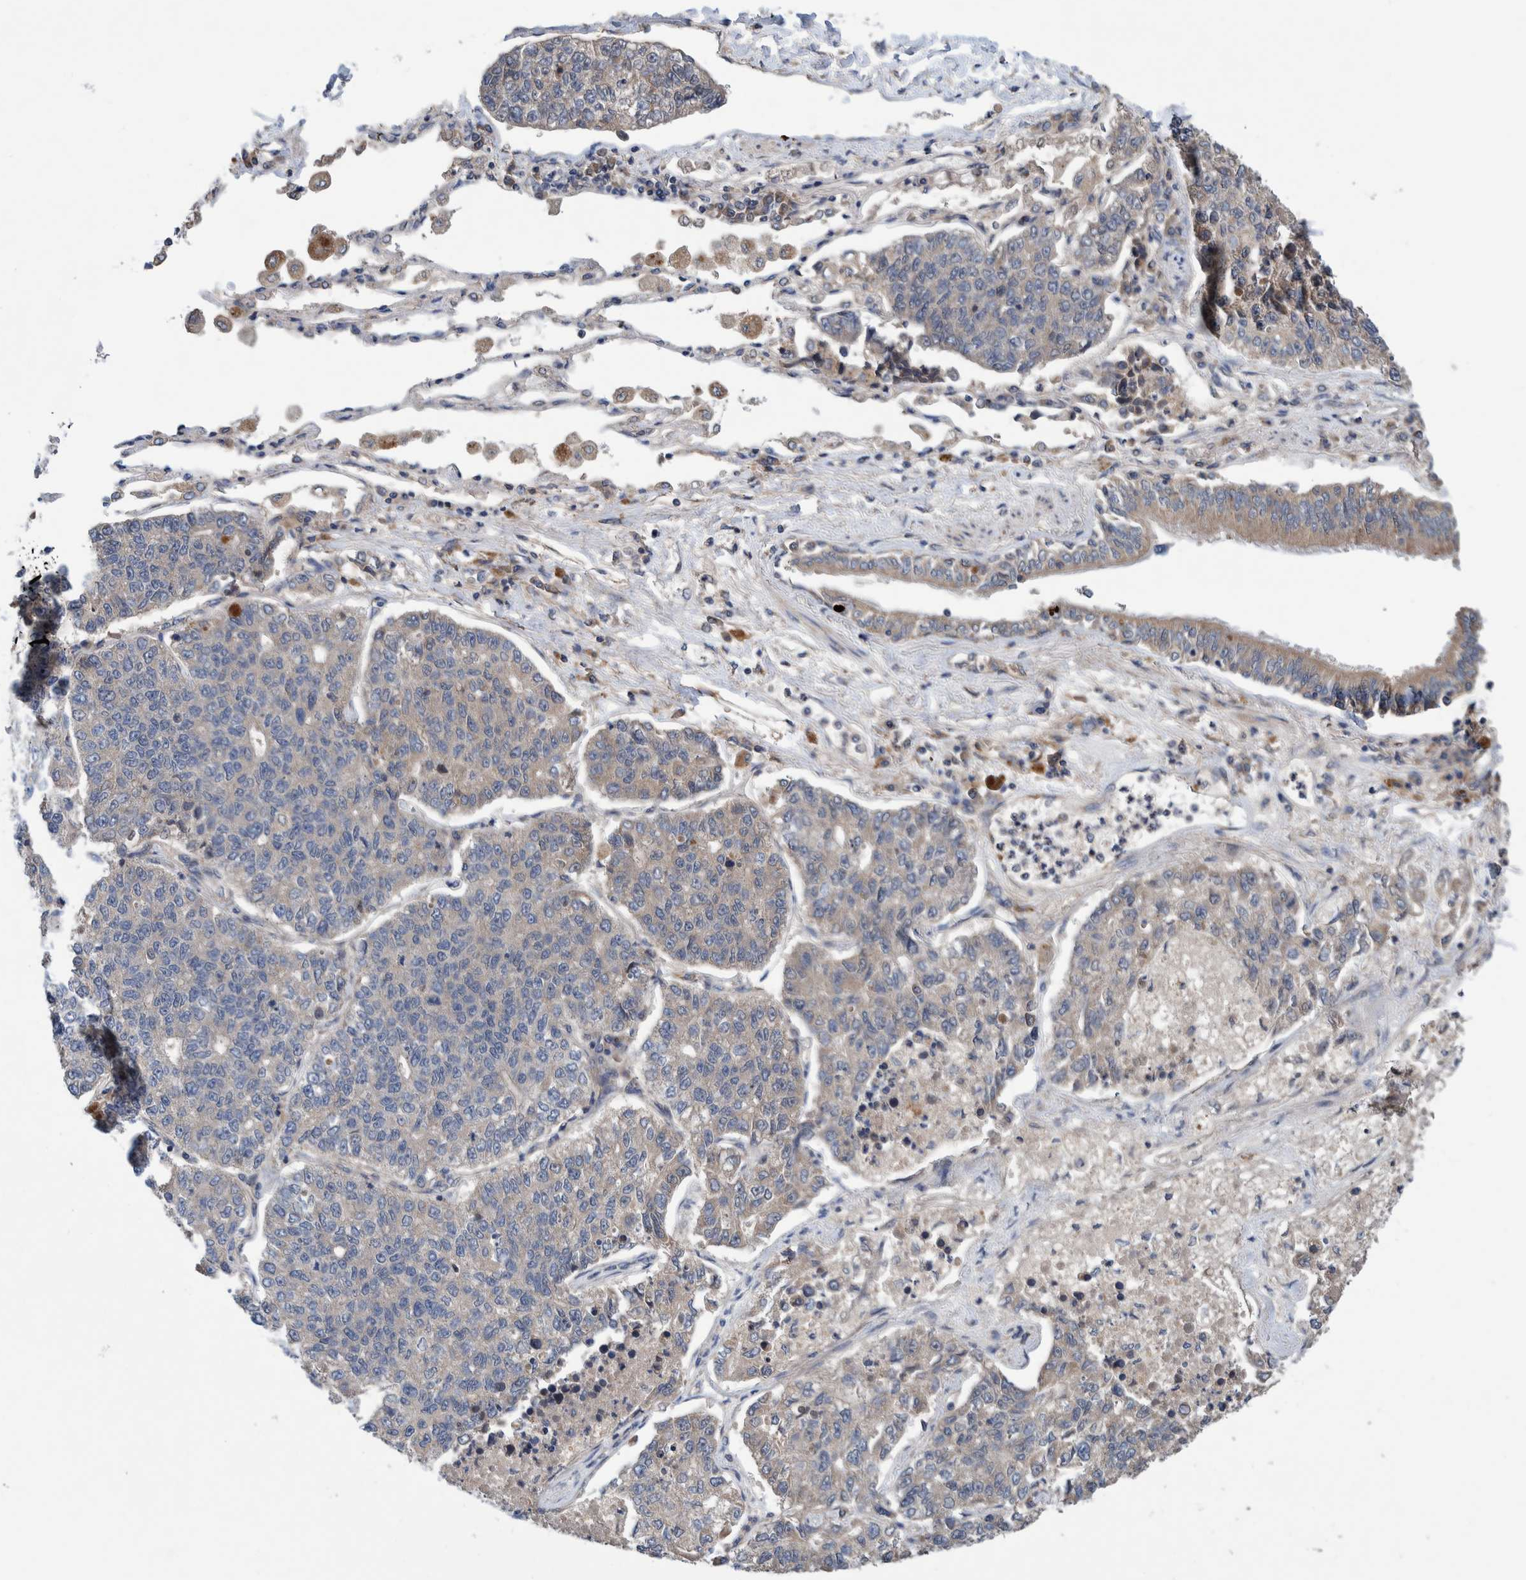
{"staining": {"intensity": "negative", "quantity": "none", "location": "none"}, "tissue": "lung cancer", "cell_type": "Tumor cells", "image_type": "cancer", "snomed": [{"axis": "morphology", "description": "Adenocarcinoma, NOS"}, {"axis": "topography", "description": "Lung"}], "caption": "The histopathology image reveals no significant staining in tumor cells of adenocarcinoma (lung). (Immunohistochemistry, brightfield microscopy, high magnification).", "gene": "PIK3R6", "patient": {"sex": "male", "age": 49}}